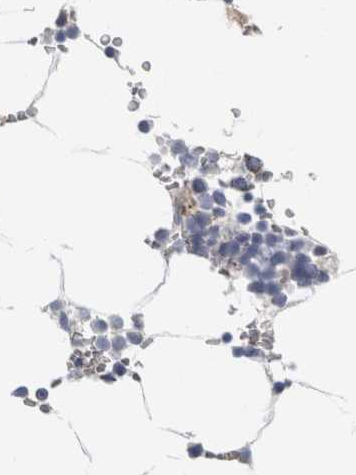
{"staining": {"intensity": "moderate", "quantity": "<25%", "location": "cytoplasmic/membranous"}, "tissue": "bone marrow", "cell_type": "Hematopoietic cells", "image_type": "normal", "snomed": [{"axis": "morphology", "description": "Normal tissue, NOS"}, {"axis": "topography", "description": "Bone marrow"}], "caption": "A high-resolution photomicrograph shows IHC staining of unremarkable bone marrow, which demonstrates moderate cytoplasmic/membranous positivity in about <25% of hematopoietic cells.", "gene": "CD55", "patient": {"sex": "male", "age": 70}}